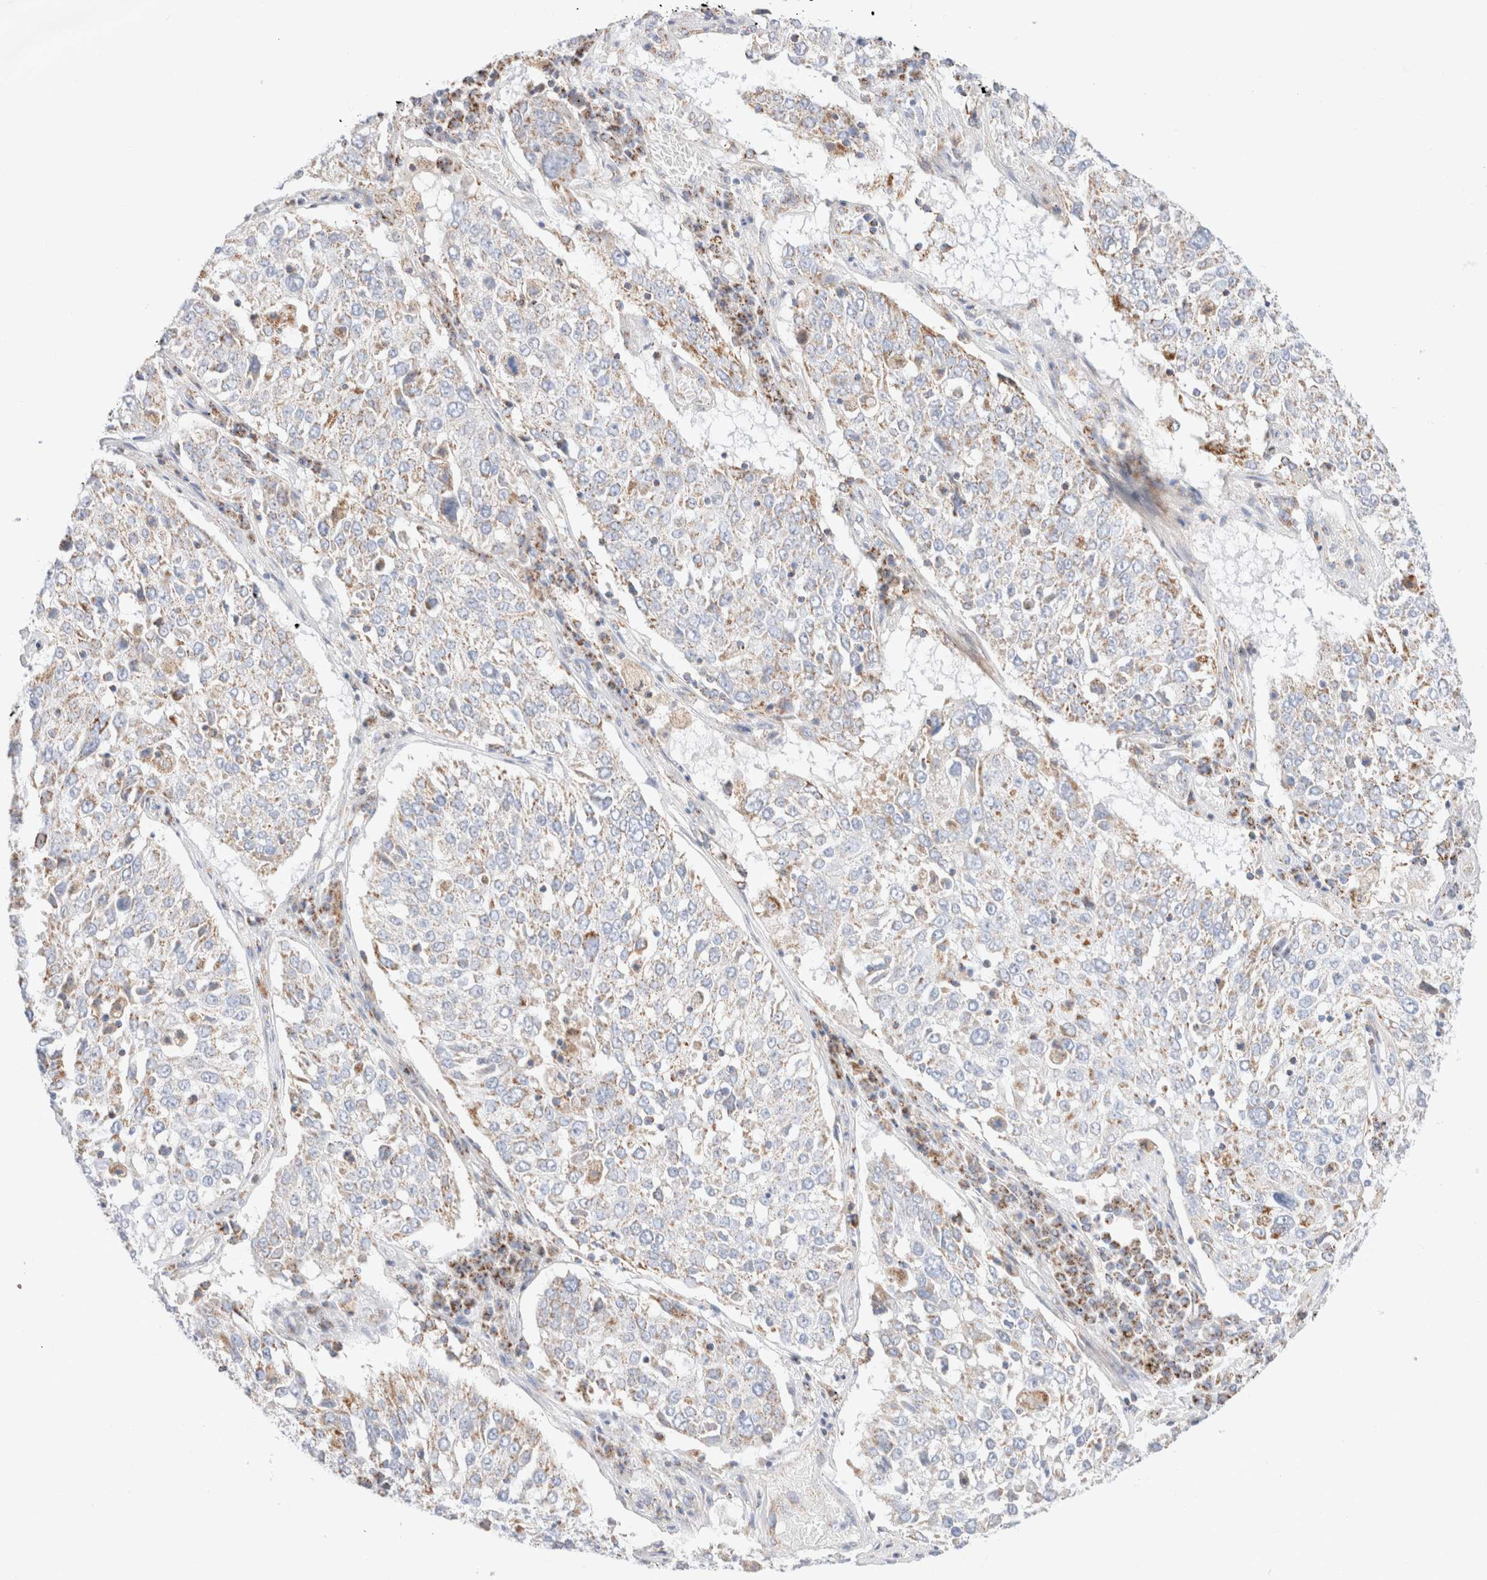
{"staining": {"intensity": "weak", "quantity": ">75%", "location": "cytoplasmic/membranous"}, "tissue": "lung cancer", "cell_type": "Tumor cells", "image_type": "cancer", "snomed": [{"axis": "morphology", "description": "Squamous cell carcinoma, NOS"}, {"axis": "topography", "description": "Lung"}], "caption": "Approximately >75% of tumor cells in human lung cancer (squamous cell carcinoma) reveal weak cytoplasmic/membranous protein expression as visualized by brown immunohistochemical staining.", "gene": "ATP6V1C1", "patient": {"sex": "male", "age": 65}}